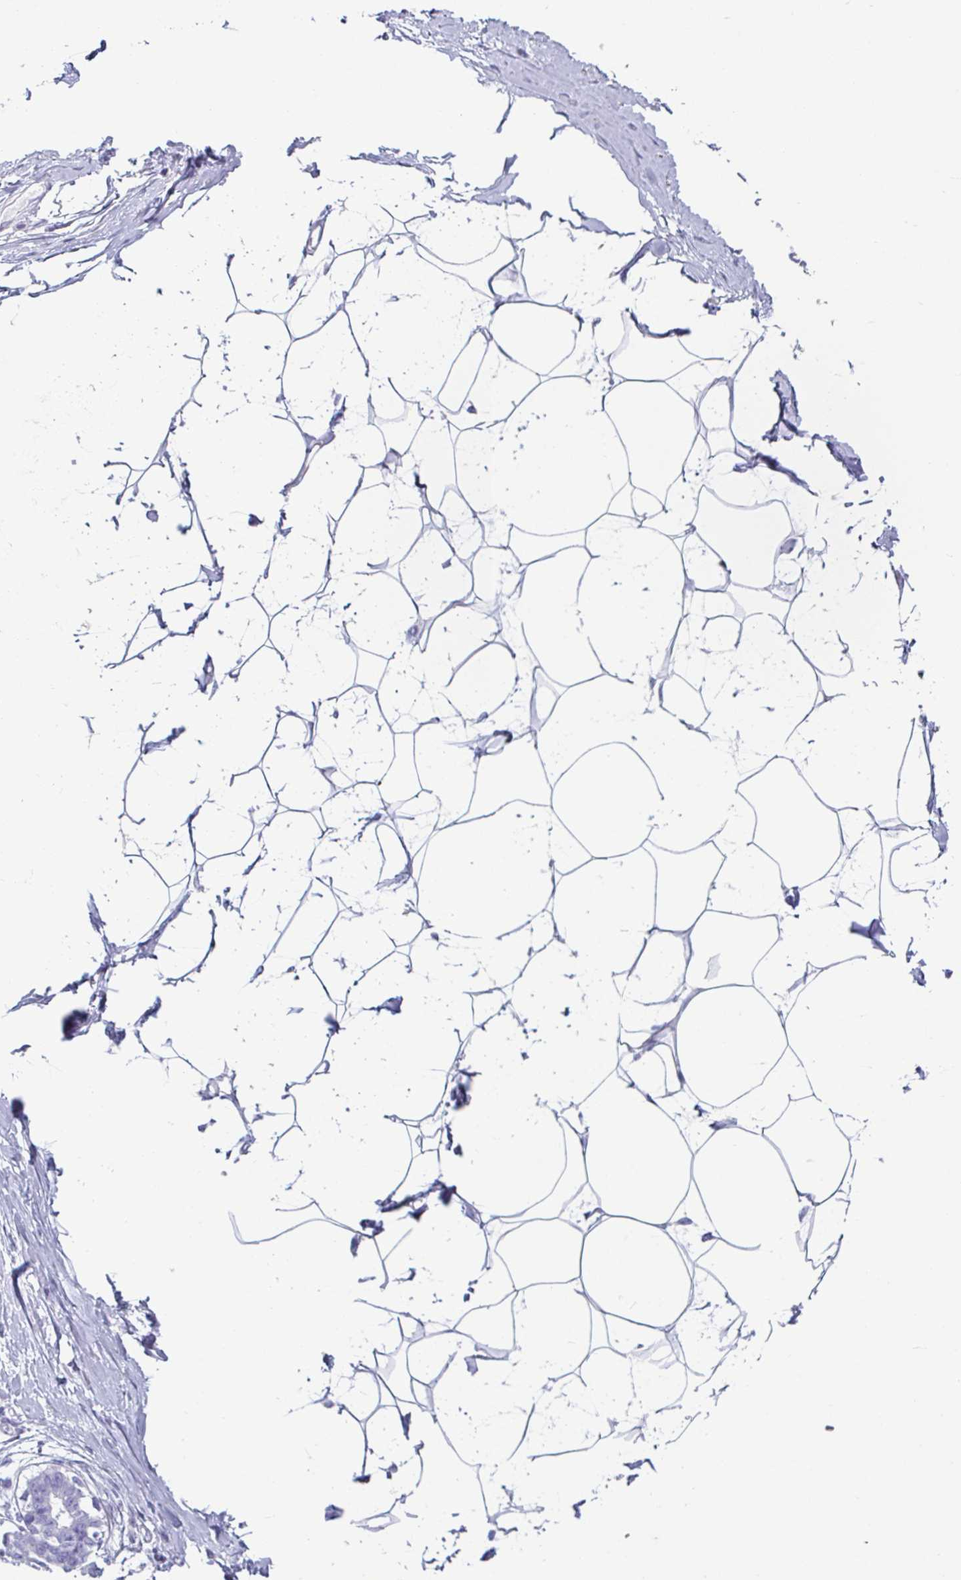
{"staining": {"intensity": "negative", "quantity": "none", "location": "none"}, "tissue": "breast", "cell_type": "Adipocytes", "image_type": "normal", "snomed": [{"axis": "morphology", "description": "Normal tissue, NOS"}, {"axis": "topography", "description": "Breast"}], "caption": "High magnification brightfield microscopy of benign breast stained with DAB (3,3'-diaminobenzidine) (brown) and counterstained with hematoxylin (blue): adipocytes show no significant staining. (DAB IHC with hematoxylin counter stain).", "gene": "CREG2", "patient": {"sex": "female", "age": 45}}